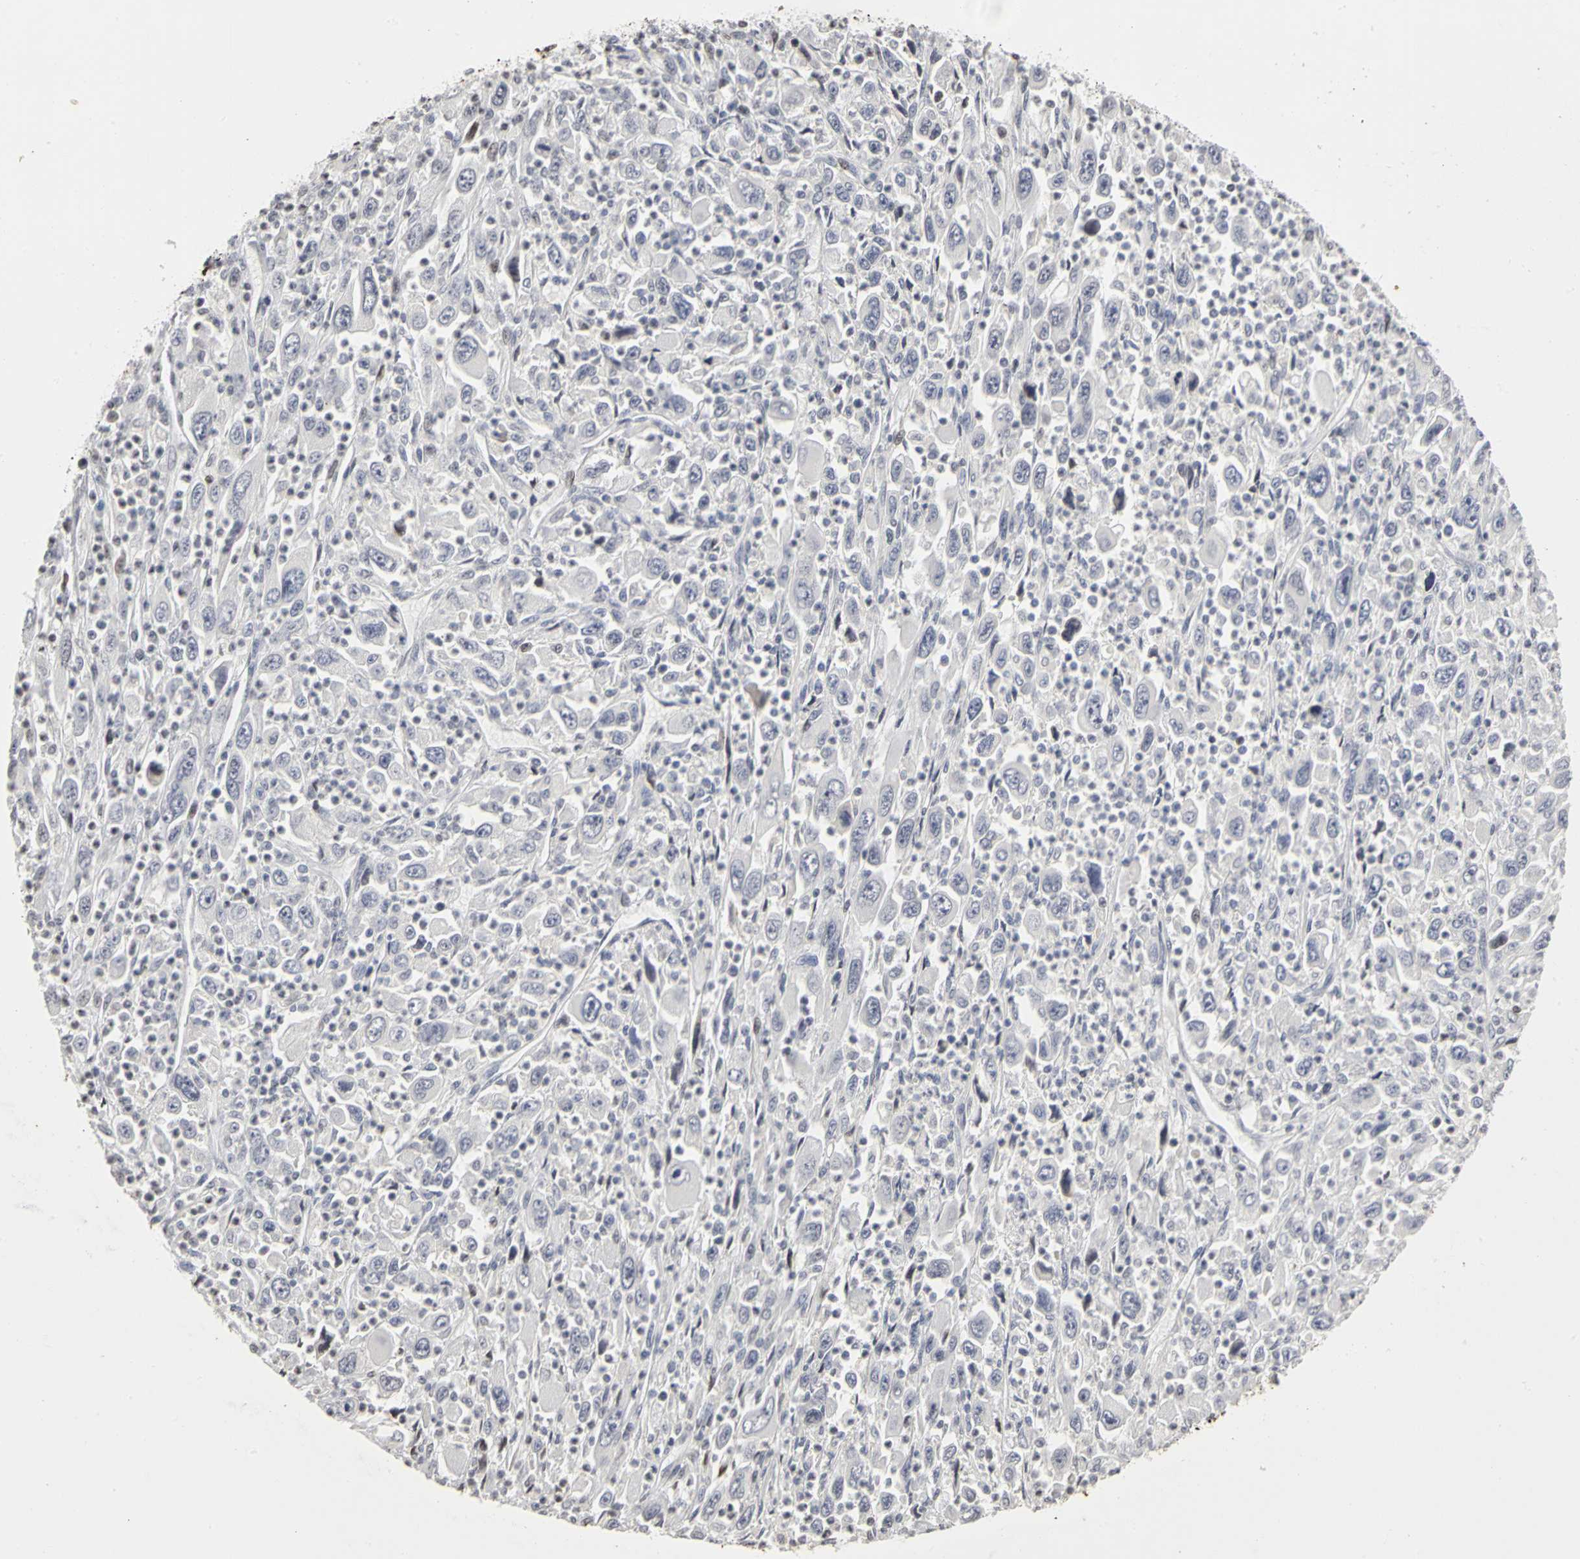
{"staining": {"intensity": "negative", "quantity": "none", "location": "none"}, "tissue": "melanoma", "cell_type": "Tumor cells", "image_type": "cancer", "snomed": [{"axis": "morphology", "description": "Malignant melanoma, Metastatic site"}, {"axis": "topography", "description": "Skin"}], "caption": "The photomicrograph exhibits no significant staining in tumor cells of melanoma.", "gene": "ERCC2", "patient": {"sex": "female", "age": 56}}